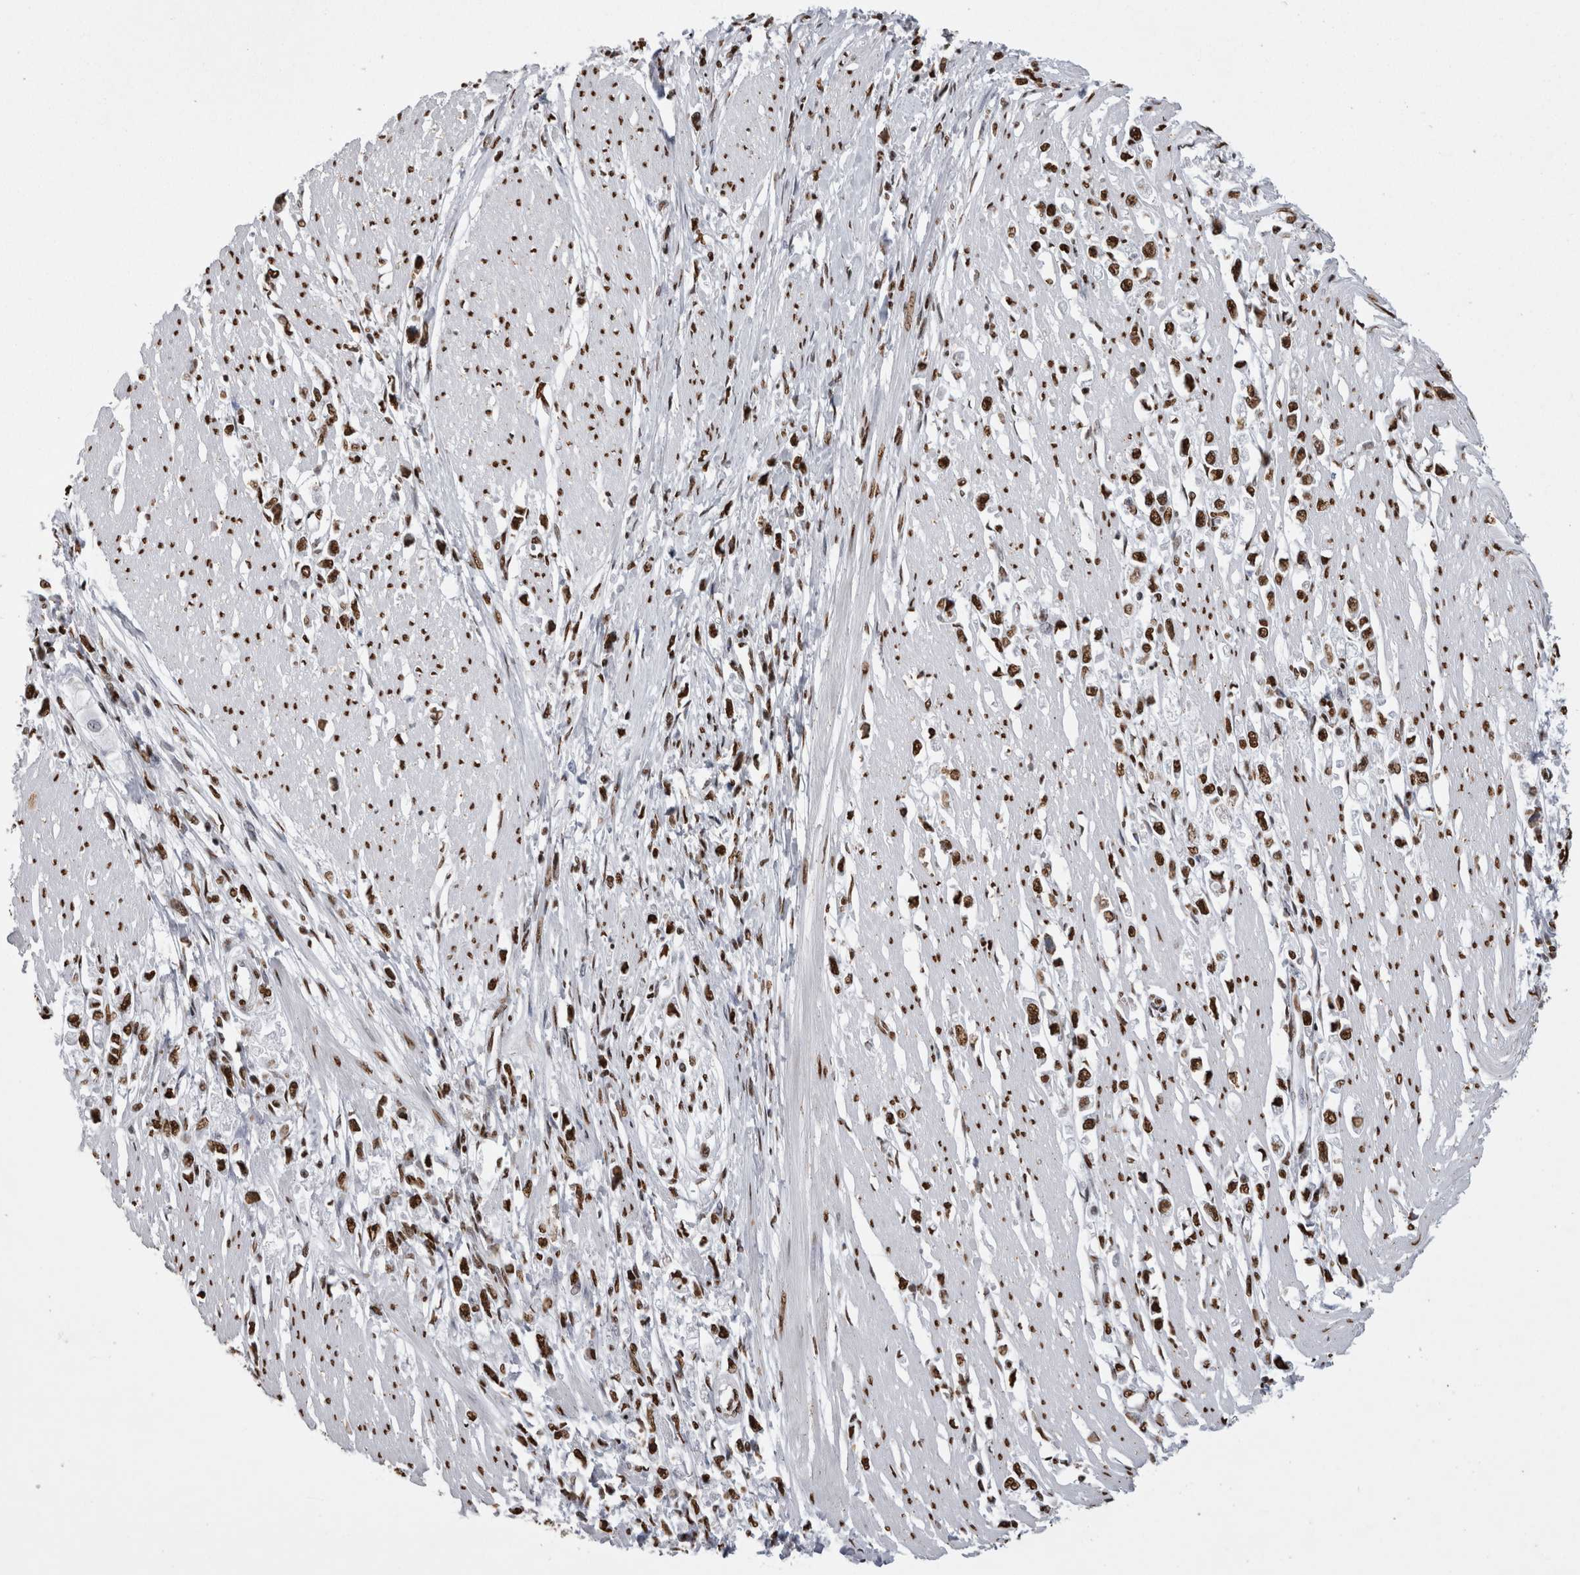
{"staining": {"intensity": "strong", "quantity": ">75%", "location": "nuclear"}, "tissue": "stomach cancer", "cell_type": "Tumor cells", "image_type": "cancer", "snomed": [{"axis": "morphology", "description": "Adenocarcinoma, NOS"}, {"axis": "topography", "description": "Stomach"}], "caption": "Protein analysis of stomach cancer (adenocarcinoma) tissue exhibits strong nuclear staining in approximately >75% of tumor cells.", "gene": "ALPK3", "patient": {"sex": "female", "age": 59}}